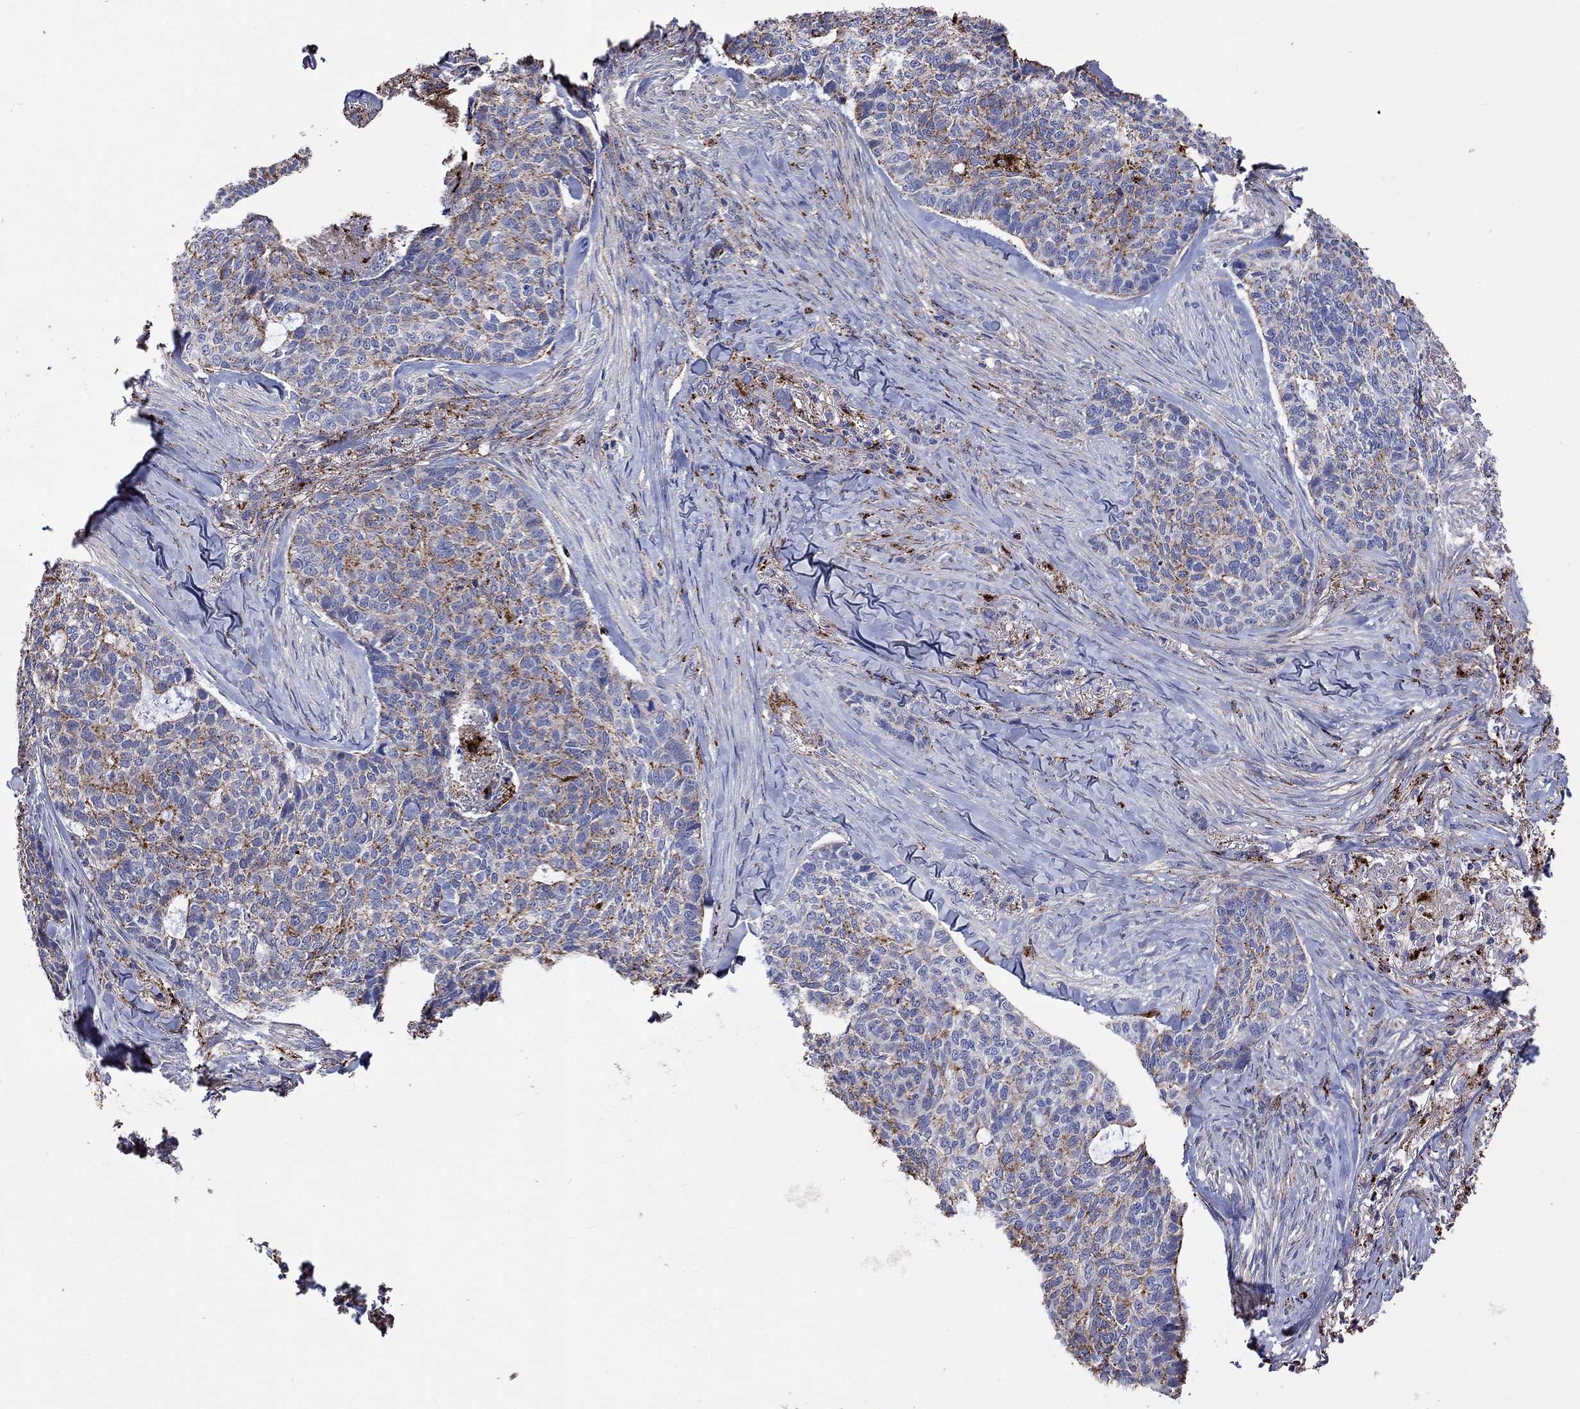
{"staining": {"intensity": "moderate", "quantity": "<25%", "location": "cytoplasmic/membranous"}, "tissue": "skin cancer", "cell_type": "Tumor cells", "image_type": "cancer", "snomed": [{"axis": "morphology", "description": "Basal cell carcinoma"}, {"axis": "topography", "description": "Skin"}], "caption": "Immunohistochemistry staining of basal cell carcinoma (skin), which displays low levels of moderate cytoplasmic/membranous staining in approximately <25% of tumor cells indicating moderate cytoplasmic/membranous protein positivity. The staining was performed using DAB (brown) for protein detection and nuclei were counterstained in hematoxylin (blue).", "gene": "CTSB", "patient": {"sex": "female", "age": 69}}